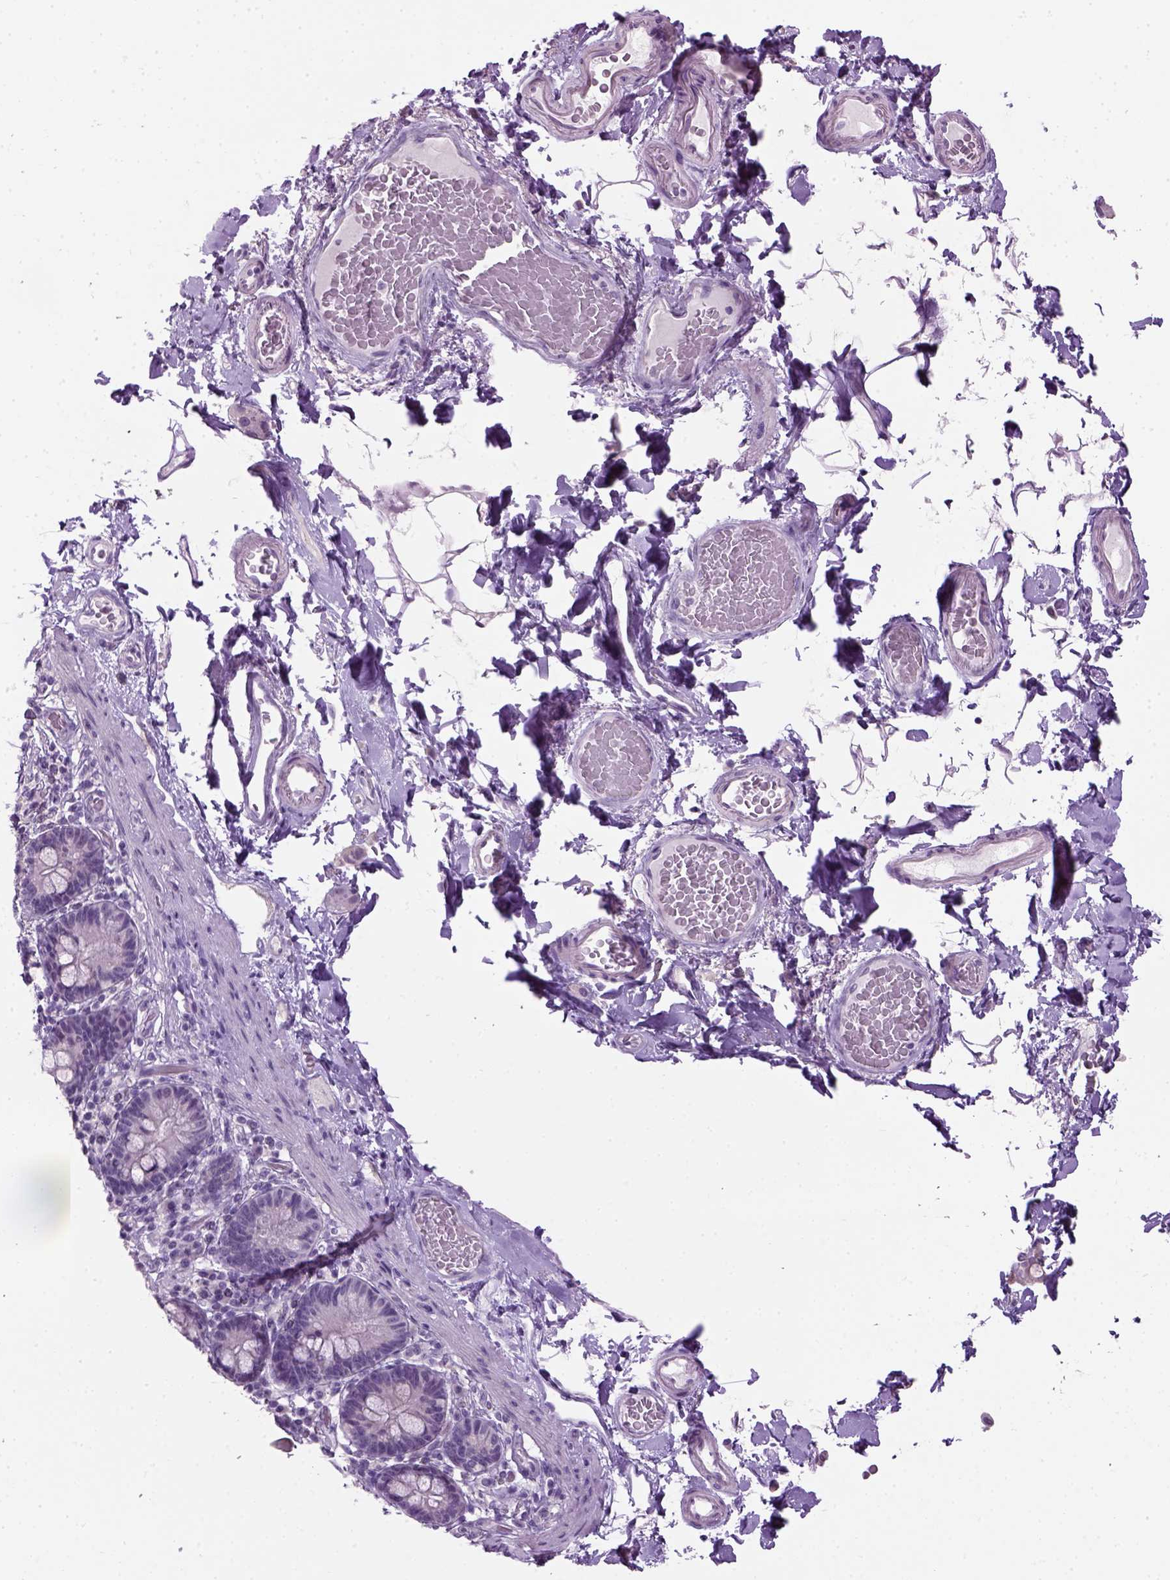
{"staining": {"intensity": "negative", "quantity": "none", "location": "none"}, "tissue": "smooth muscle", "cell_type": "Smooth muscle cells", "image_type": "normal", "snomed": [{"axis": "morphology", "description": "Normal tissue, NOS"}, {"axis": "topography", "description": "Smooth muscle"}, {"axis": "topography", "description": "Colon"}], "caption": "This is an IHC photomicrograph of normal human smooth muscle. There is no expression in smooth muscle cells.", "gene": "GABRB2", "patient": {"sex": "male", "age": 73}}